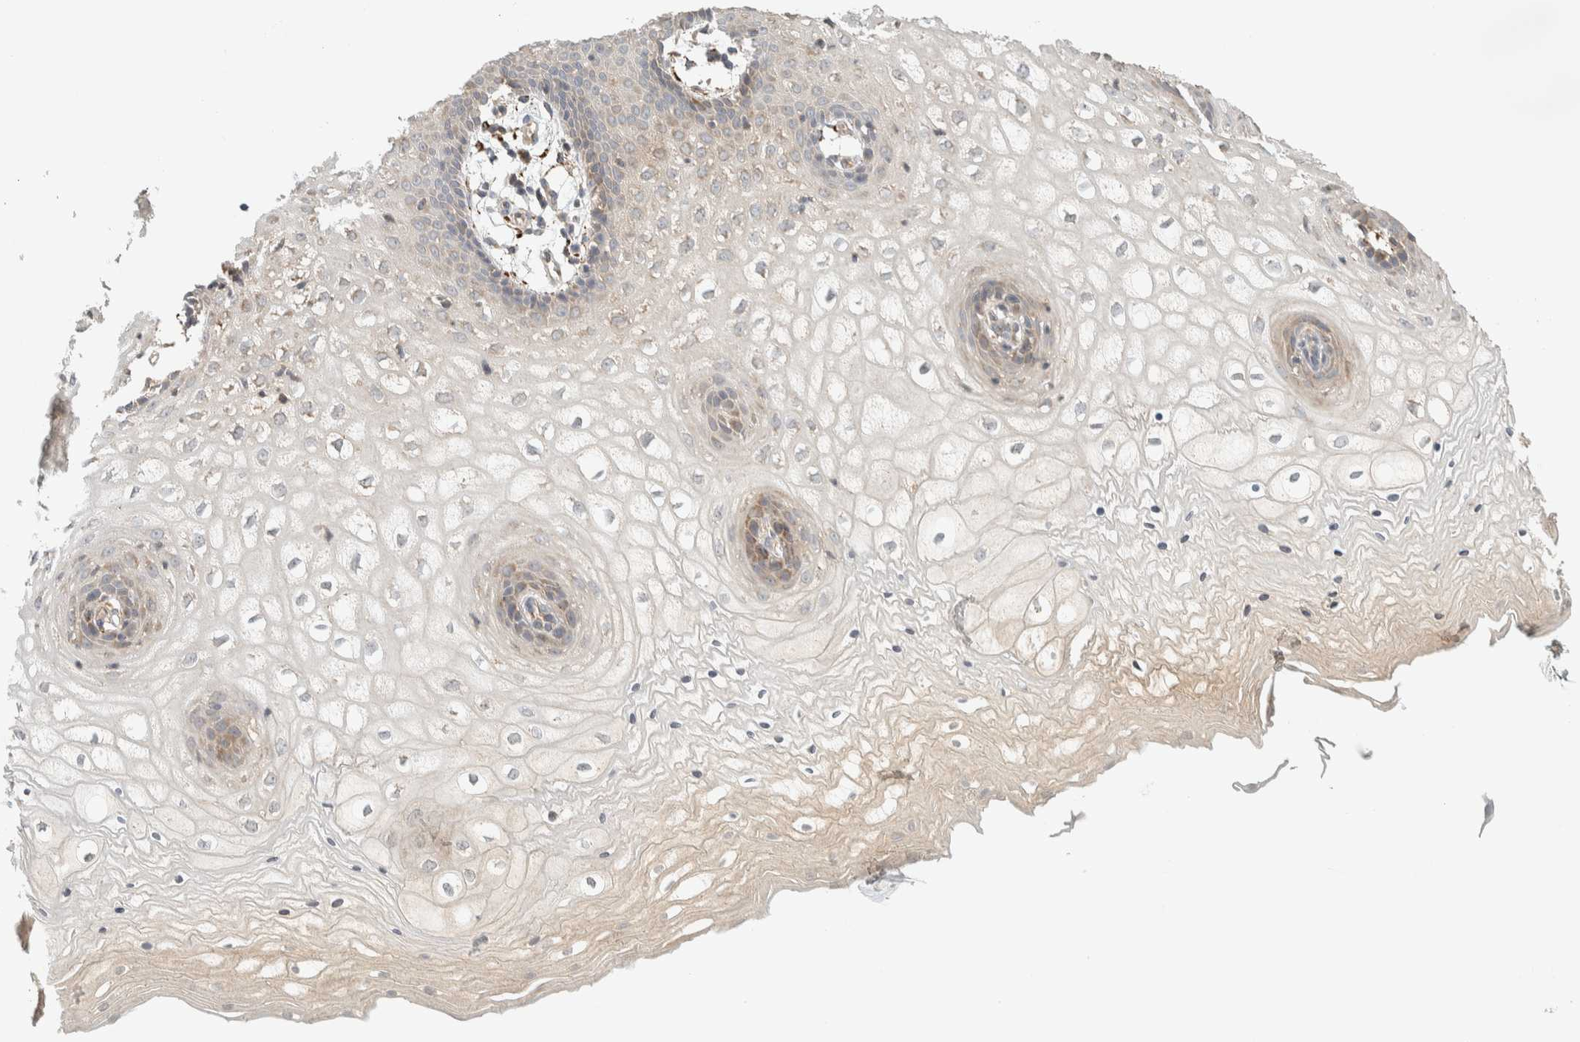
{"staining": {"intensity": "weak", "quantity": "25%-75%", "location": "cytoplasmic/membranous"}, "tissue": "vagina", "cell_type": "Squamous epithelial cells", "image_type": "normal", "snomed": [{"axis": "morphology", "description": "Normal tissue, NOS"}, {"axis": "topography", "description": "Vagina"}], "caption": "Protein analysis of unremarkable vagina shows weak cytoplasmic/membranous positivity in approximately 25%-75% of squamous epithelial cells. (Stains: DAB in brown, nuclei in blue, Microscopy: brightfield microscopy at high magnification).", "gene": "FAM167A", "patient": {"sex": "female", "age": 34}}